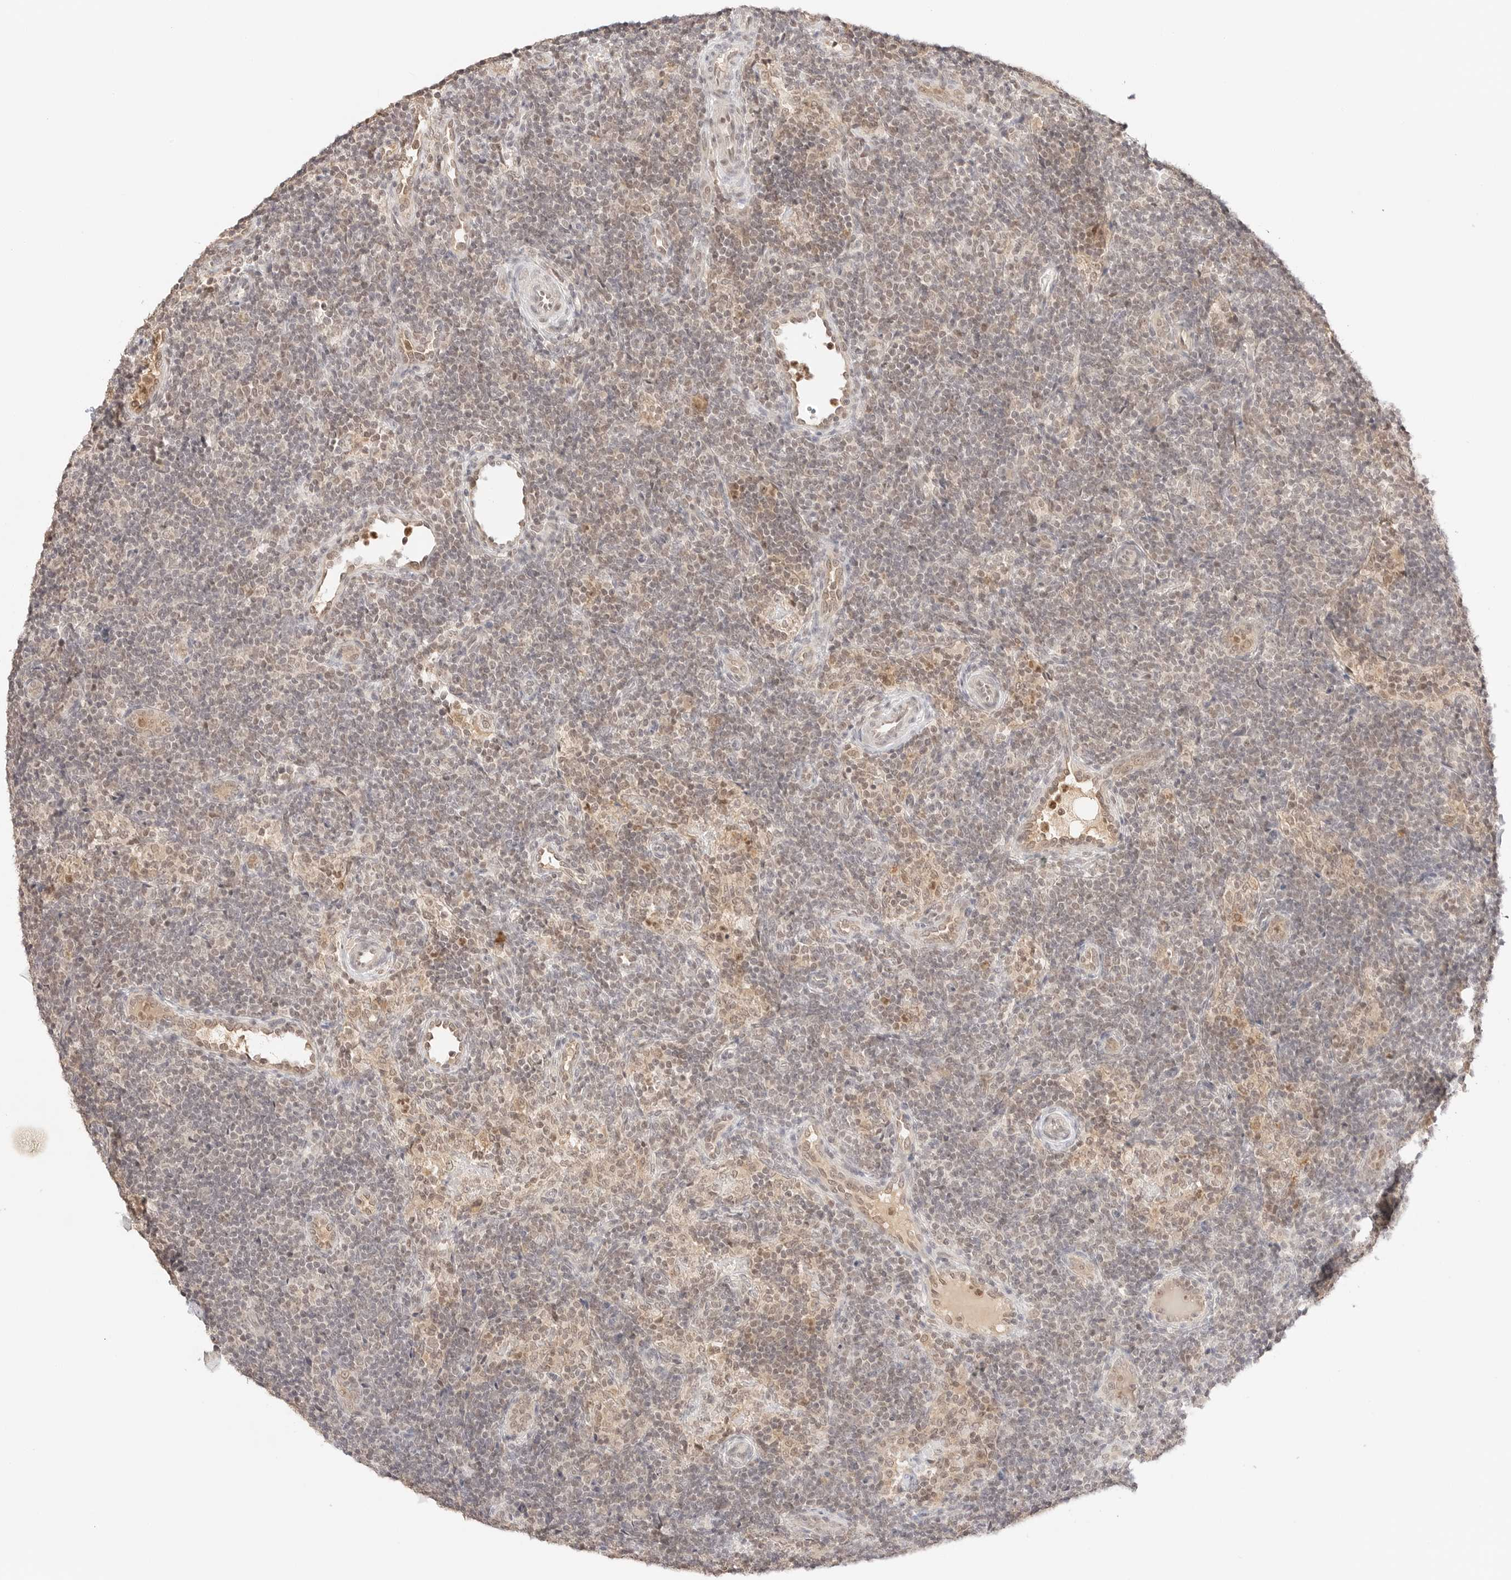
{"staining": {"intensity": "weak", "quantity": "25%-75%", "location": "nuclear"}, "tissue": "lymph node", "cell_type": "Germinal center cells", "image_type": "normal", "snomed": [{"axis": "morphology", "description": "Normal tissue, NOS"}, {"axis": "topography", "description": "Lymph node"}], "caption": "Normal lymph node shows weak nuclear staining in about 25%-75% of germinal center cells Nuclei are stained in blue..", "gene": "RPS6KL1", "patient": {"sex": "female", "age": 22}}